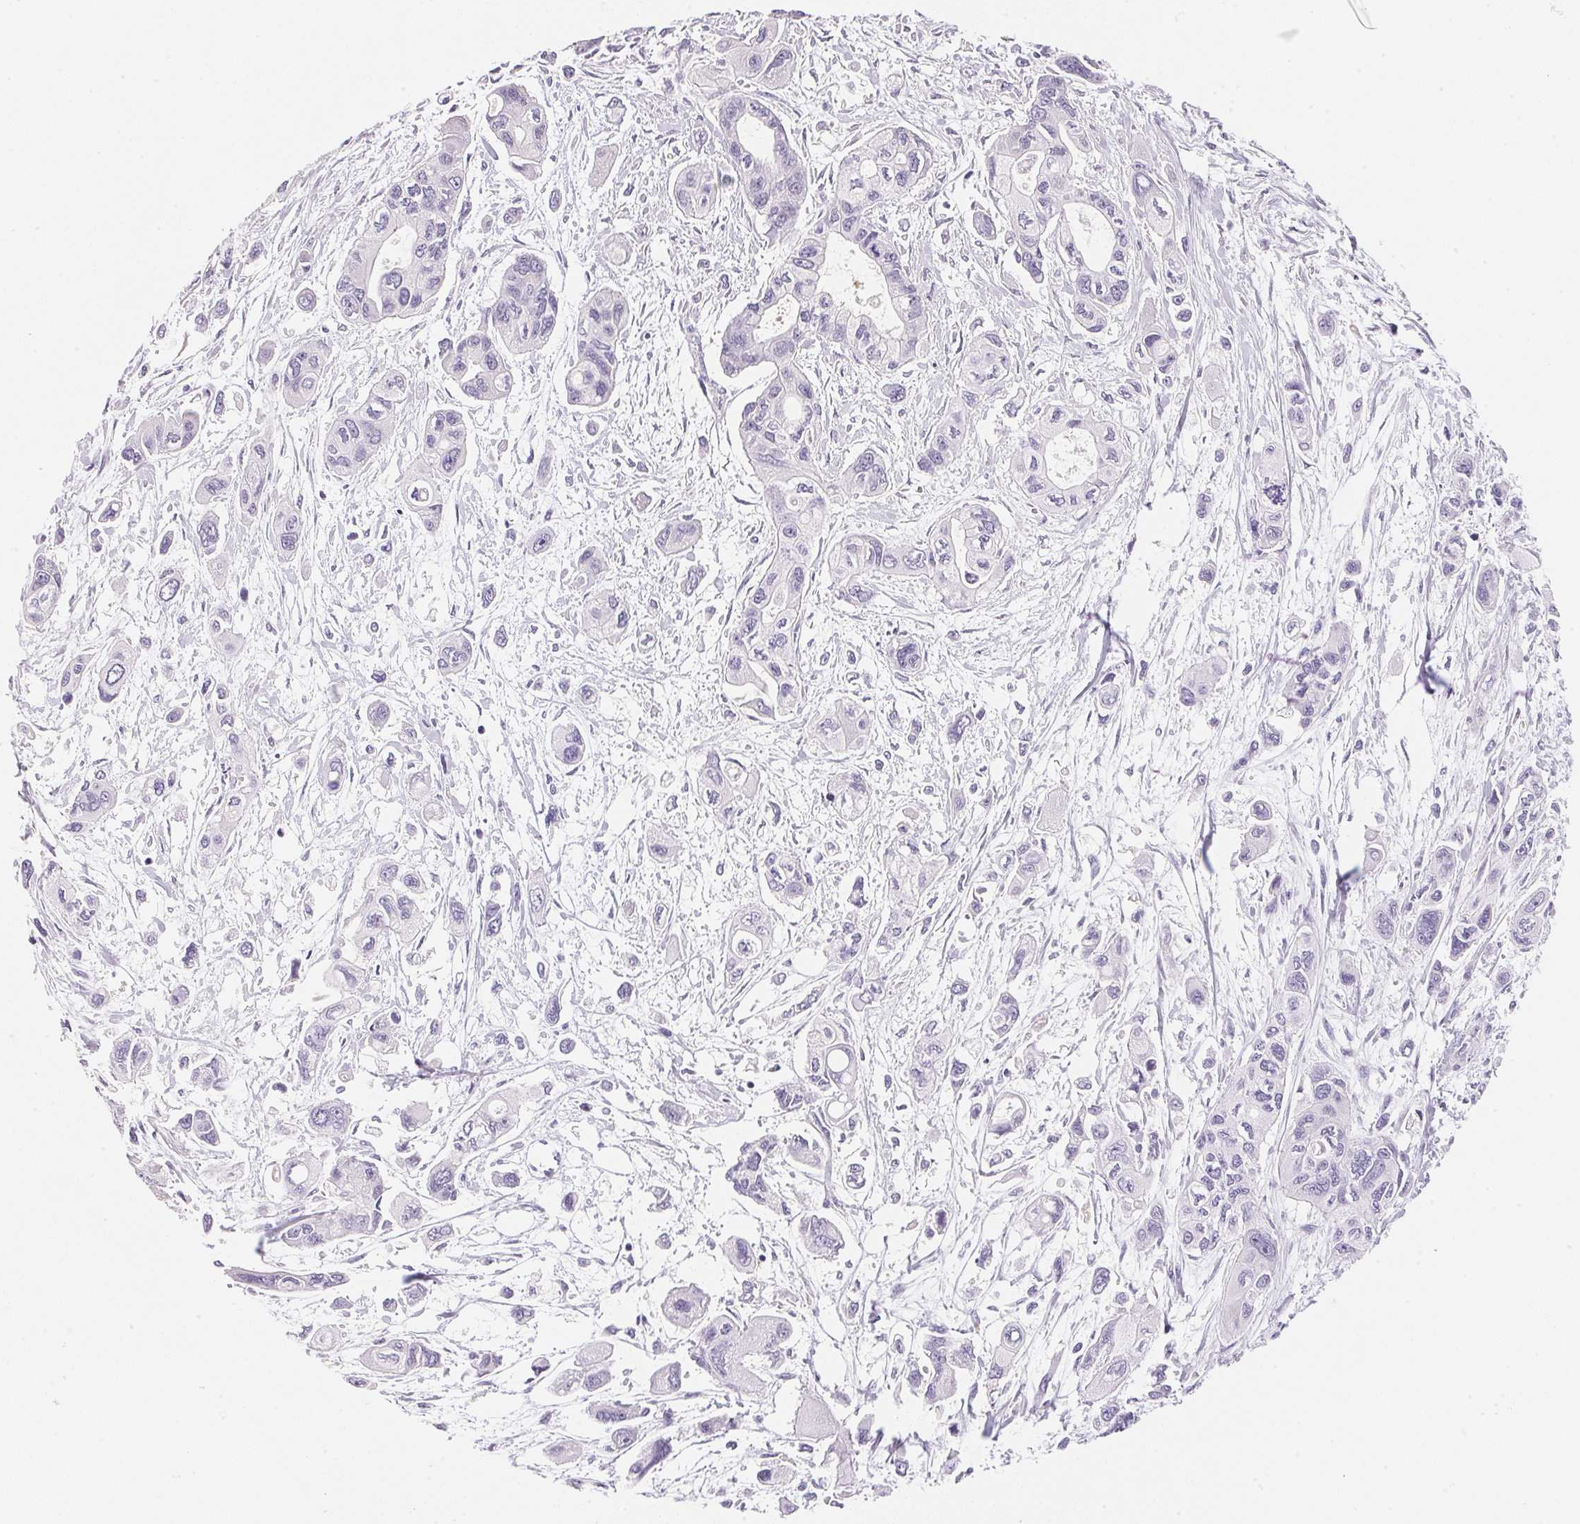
{"staining": {"intensity": "negative", "quantity": "none", "location": "none"}, "tissue": "pancreatic cancer", "cell_type": "Tumor cells", "image_type": "cancer", "snomed": [{"axis": "morphology", "description": "Adenocarcinoma, NOS"}, {"axis": "topography", "description": "Pancreas"}], "caption": "Tumor cells are negative for protein expression in human pancreatic cancer. (DAB (3,3'-diaminobenzidine) immunohistochemistry, high magnification).", "gene": "ACP3", "patient": {"sex": "female", "age": 47}}